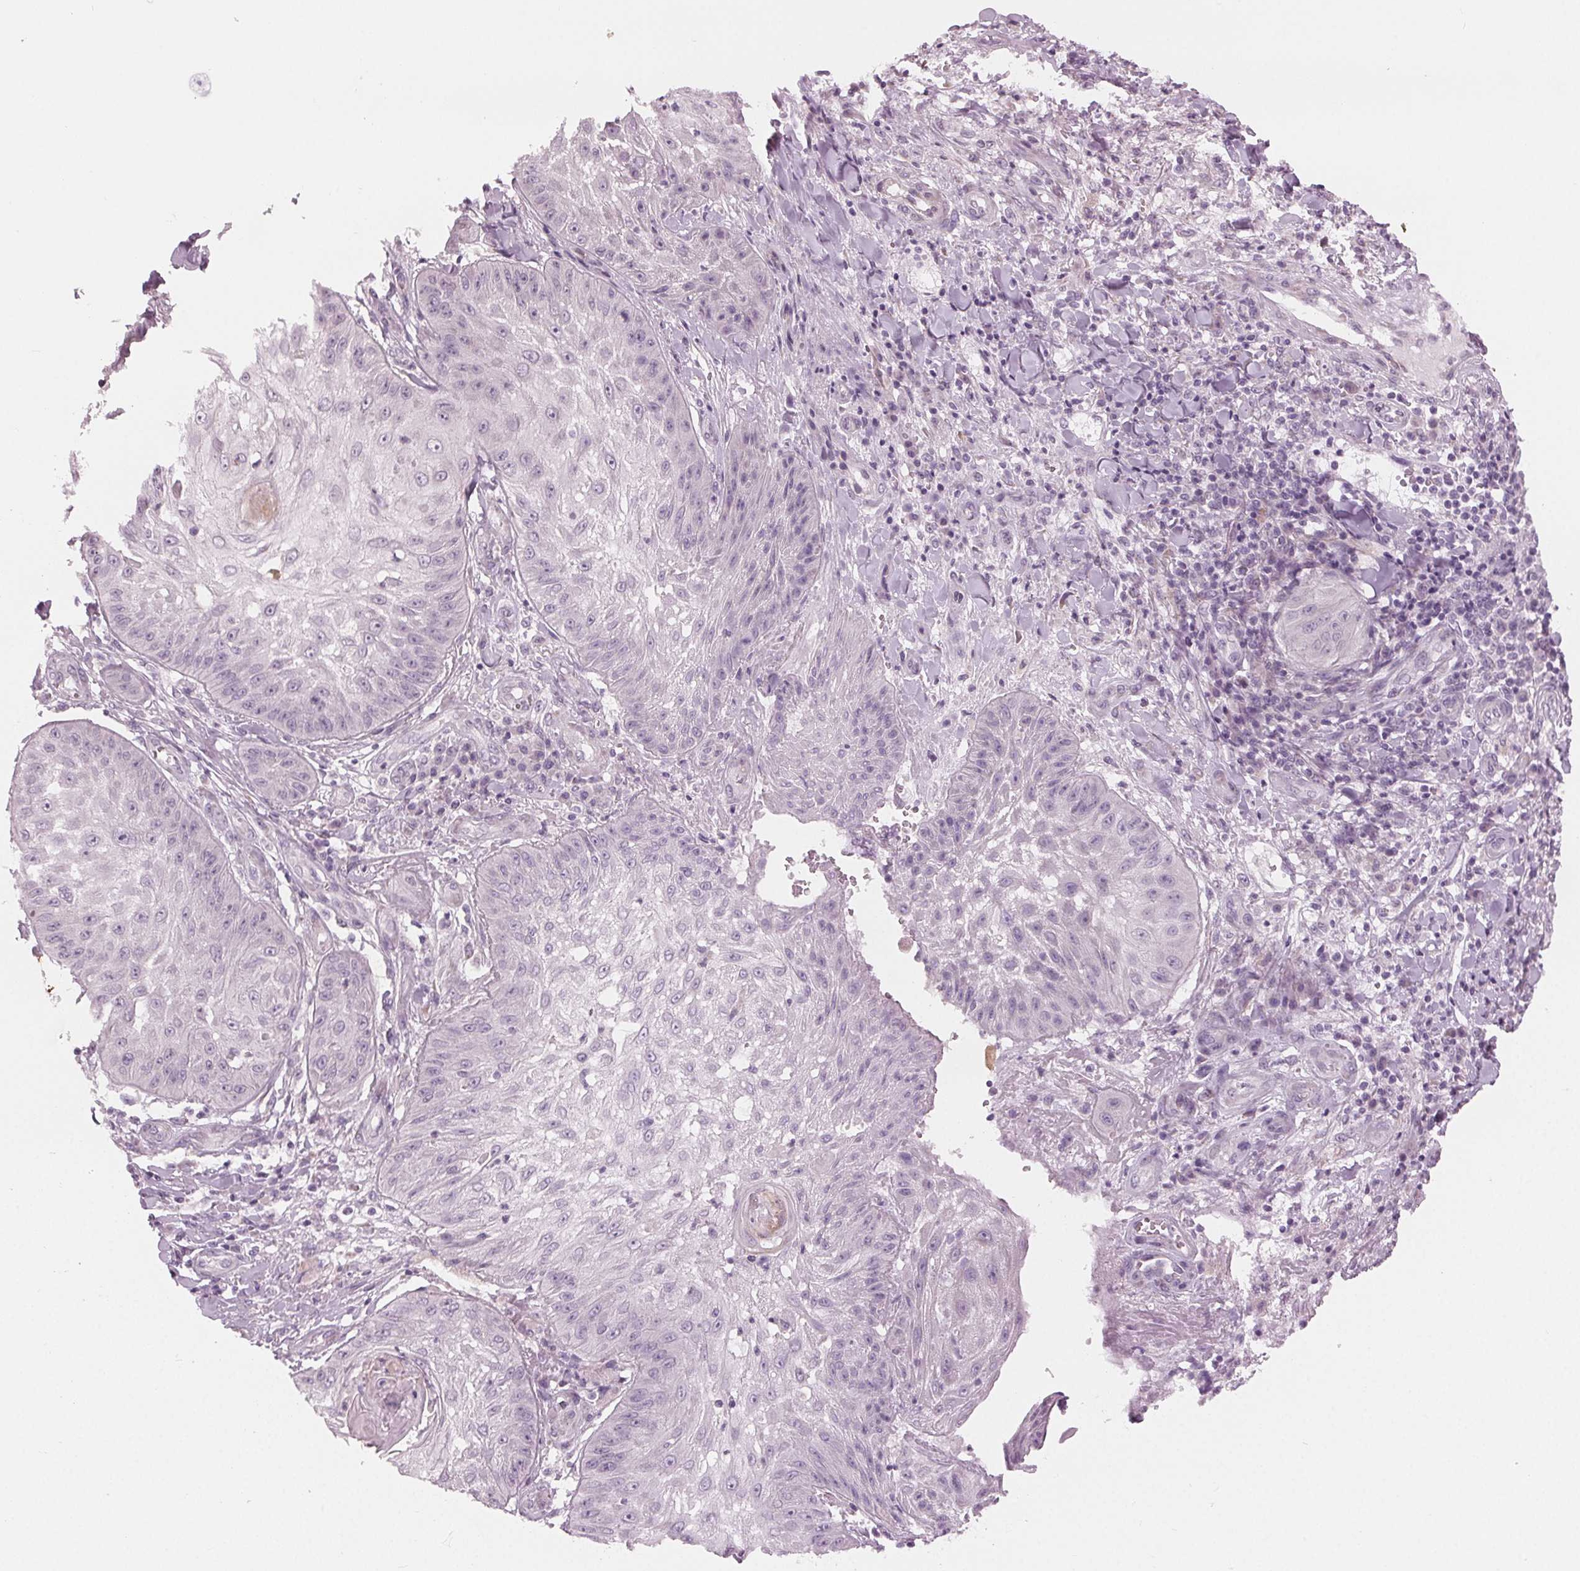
{"staining": {"intensity": "negative", "quantity": "none", "location": "none"}, "tissue": "skin cancer", "cell_type": "Tumor cells", "image_type": "cancer", "snomed": [{"axis": "morphology", "description": "Squamous cell carcinoma, NOS"}, {"axis": "topography", "description": "Skin"}], "caption": "This is a photomicrograph of immunohistochemistry staining of skin squamous cell carcinoma, which shows no positivity in tumor cells. (DAB immunohistochemistry visualized using brightfield microscopy, high magnification).", "gene": "PRAP1", "patient": {"sex": "male", "age": 70}}